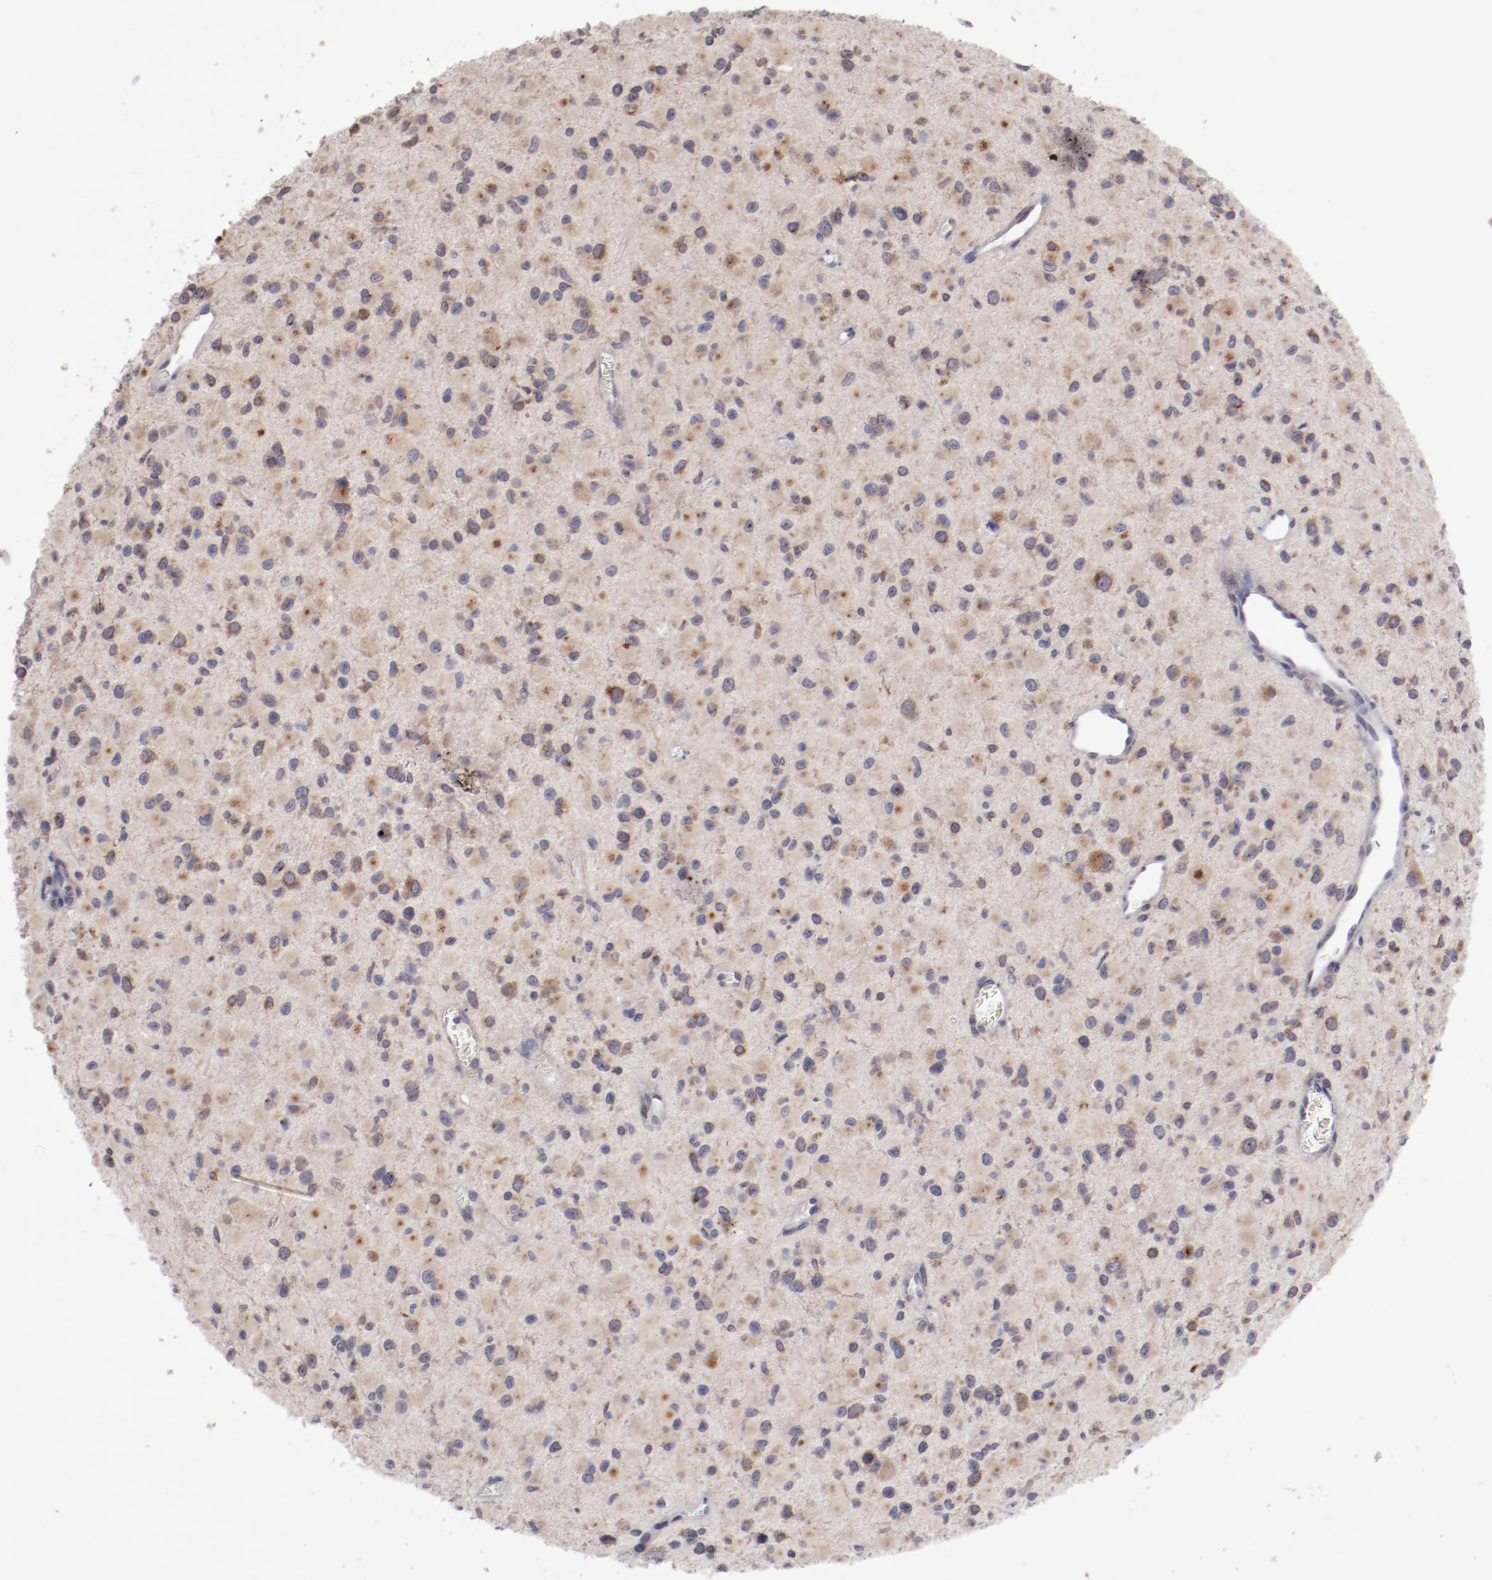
{"staining": {"intensity": "weak", "quantity": "25%-75%", "location": "cytoplasmic/membranous"}, "tissue": "glioma", "cell_type": "Tumor cells", "image_type": "cancer", "snomed": [{"axis": "morphology", "description": "Glioma, malignant, Low grade"}, {"axis": "topography", "description": "Brain"}], "caption": "Weak cytoplasmic/membranous protein positivity is appreciated in about 25%-75% of tumor cells in glioma. Immunohistochemistry (ihc) stains the protein of interest in brown and the nuclei are stained blue.", "gene": "IL12A", "patient": {"sex": "male", "age": 42}}